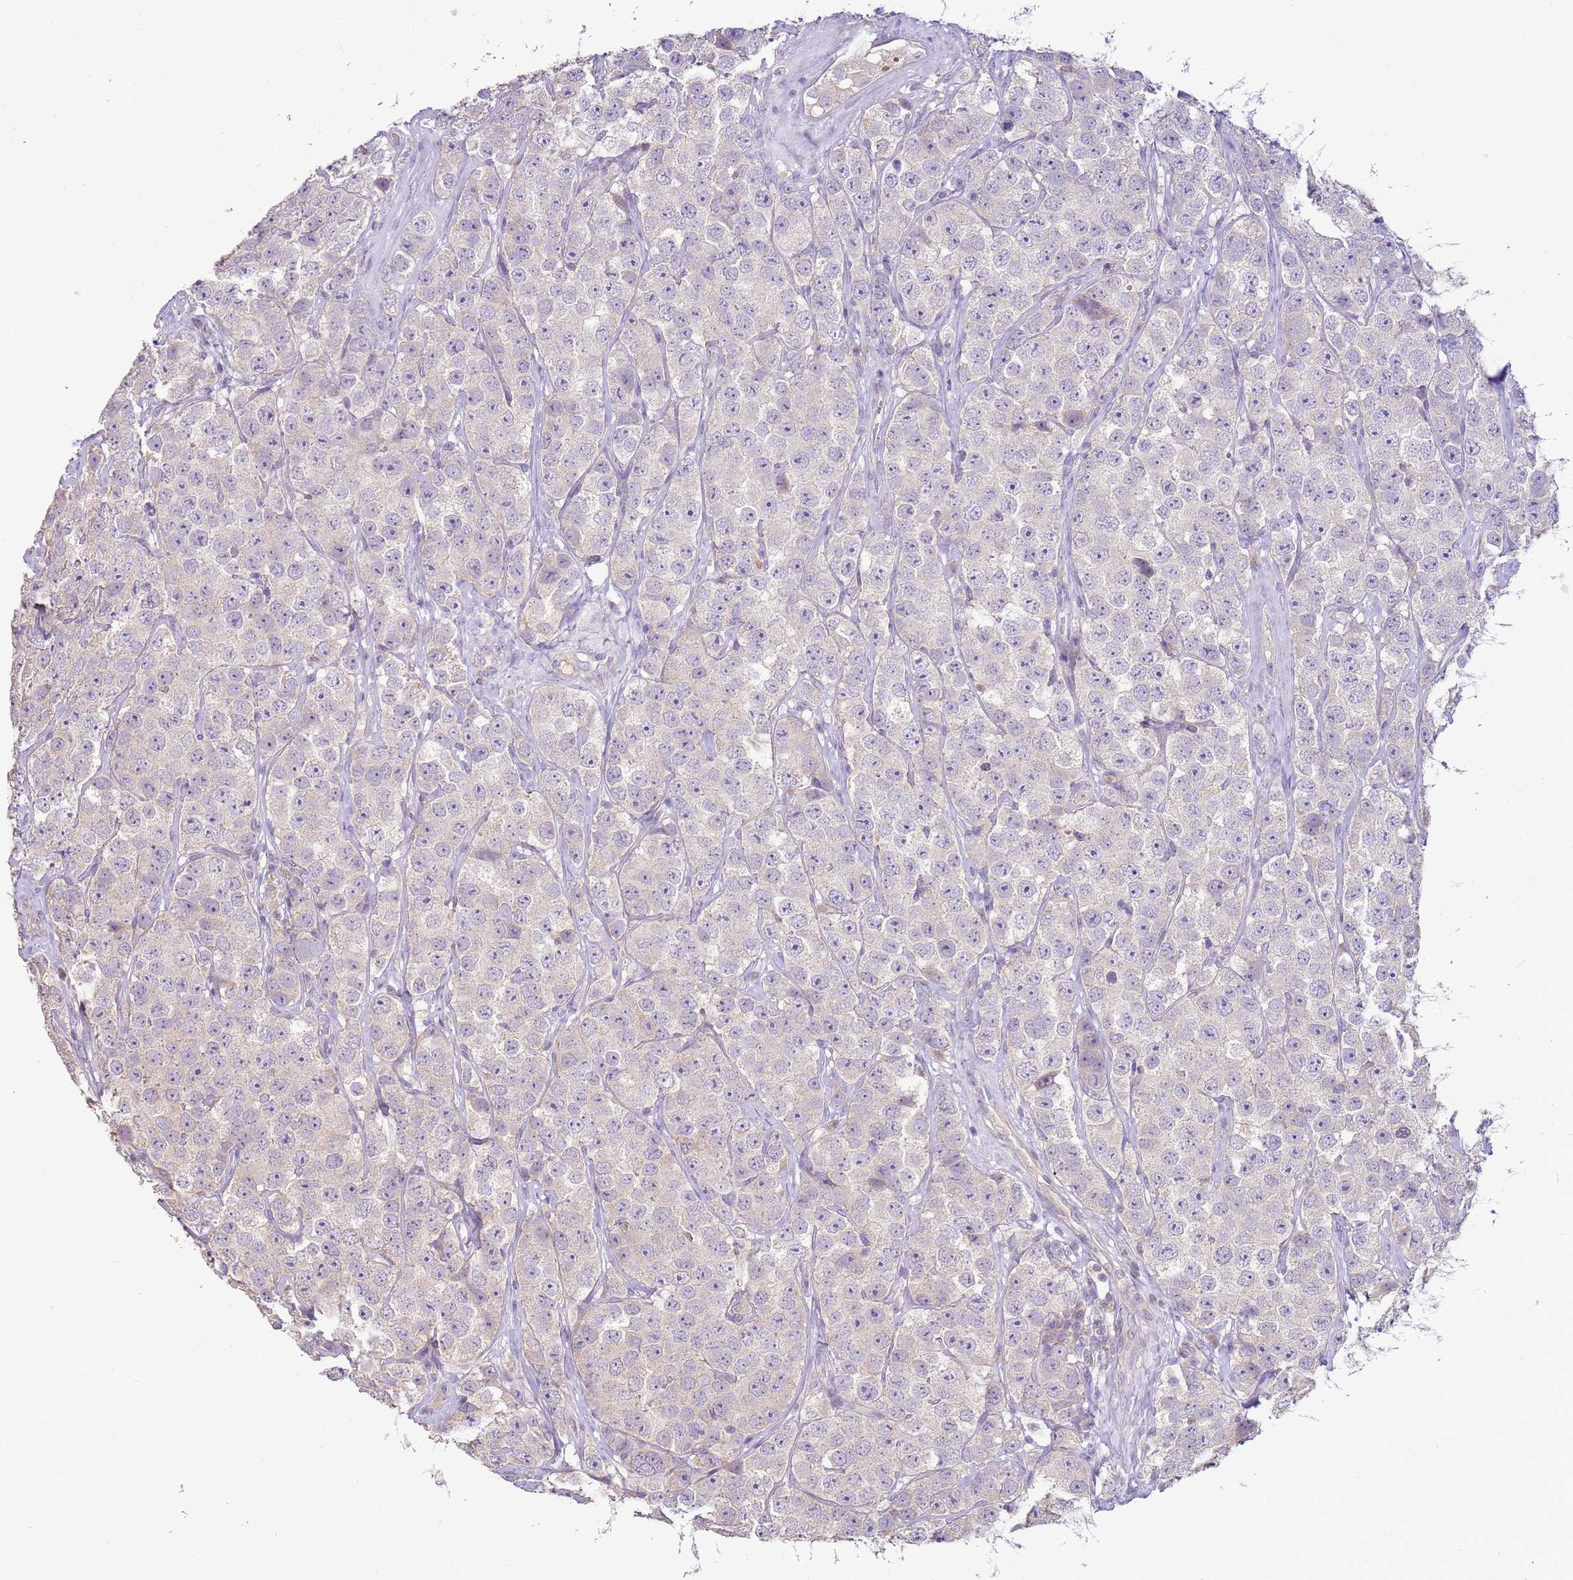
{"staining": {"intensity": "negative", "quantity": "none", "location": "none"}, "tissue": "testis cancer", "cell_type": "Tumor cells", "image_type": "cancer", "snomed": [{"axis": "morphology", "description": "Seminoma, NOS"}, {"axis": "topography", "description": "Testis"}], "caption": "Protein analysis of testis cancer exhibits no significant positivity in tumor cells.", "gene": "IL2RG", "patient": {"sex": "male", "age": 28}}